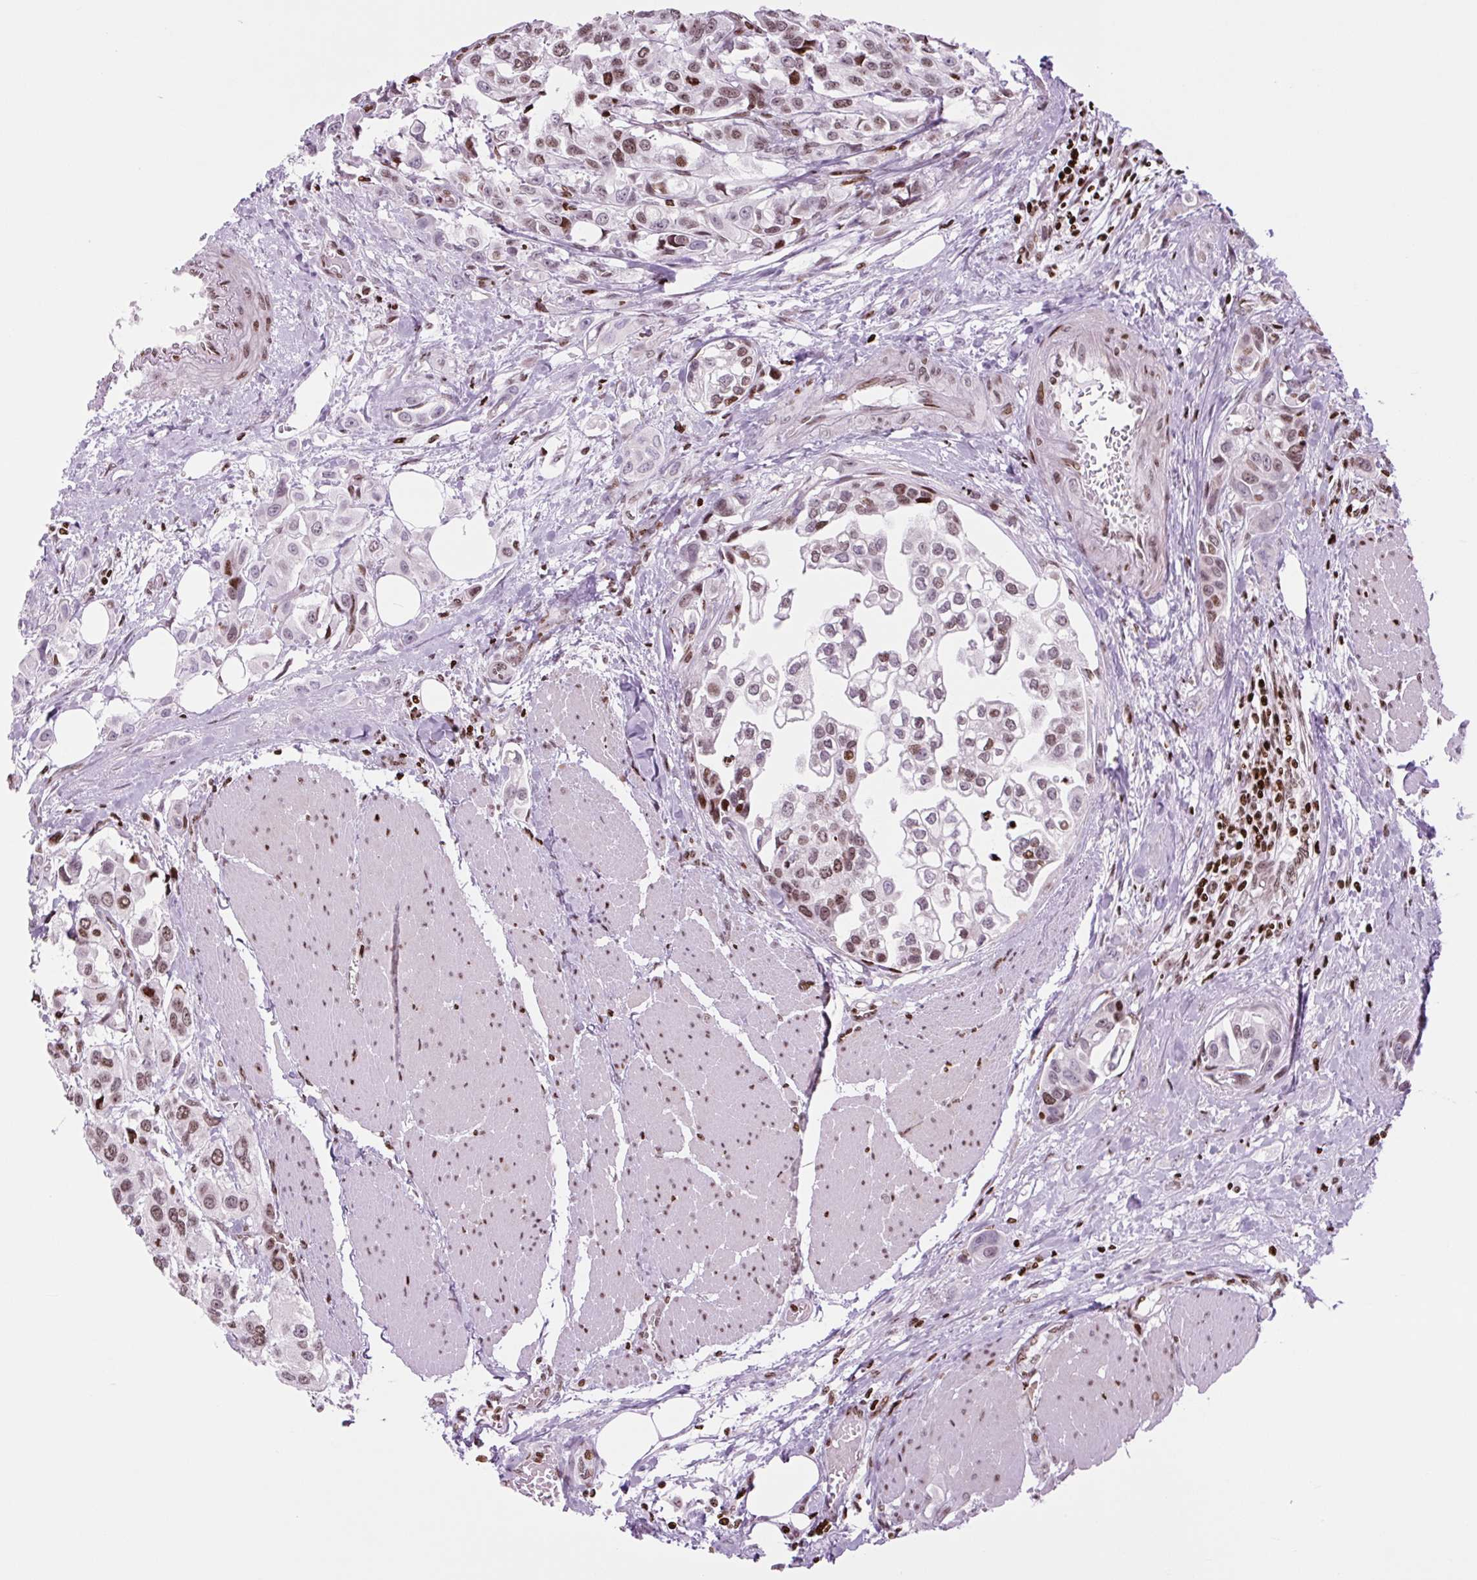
{"staining": {"intensity": "moderate", "quantity": "25%-75%", "location": "nuclear"}, "tissue": "urothelial cancer", "cell_type": "Tumor cells", "image_type": "cancer", "snomed": [{"axis": "morphology", "description": "Urothelial carcinoma, High grade"}, {"axis": "topography", "description": "Urinary bladder"}], "caption": "Immunohistochemical staining of human high-grade urothelial carcinoma exhibits medium levels of moderate nuclear expression in about 25%-75% of tumor cells.", "gene": "H1-3", "patient": {"sex": "male", "age": 67}}